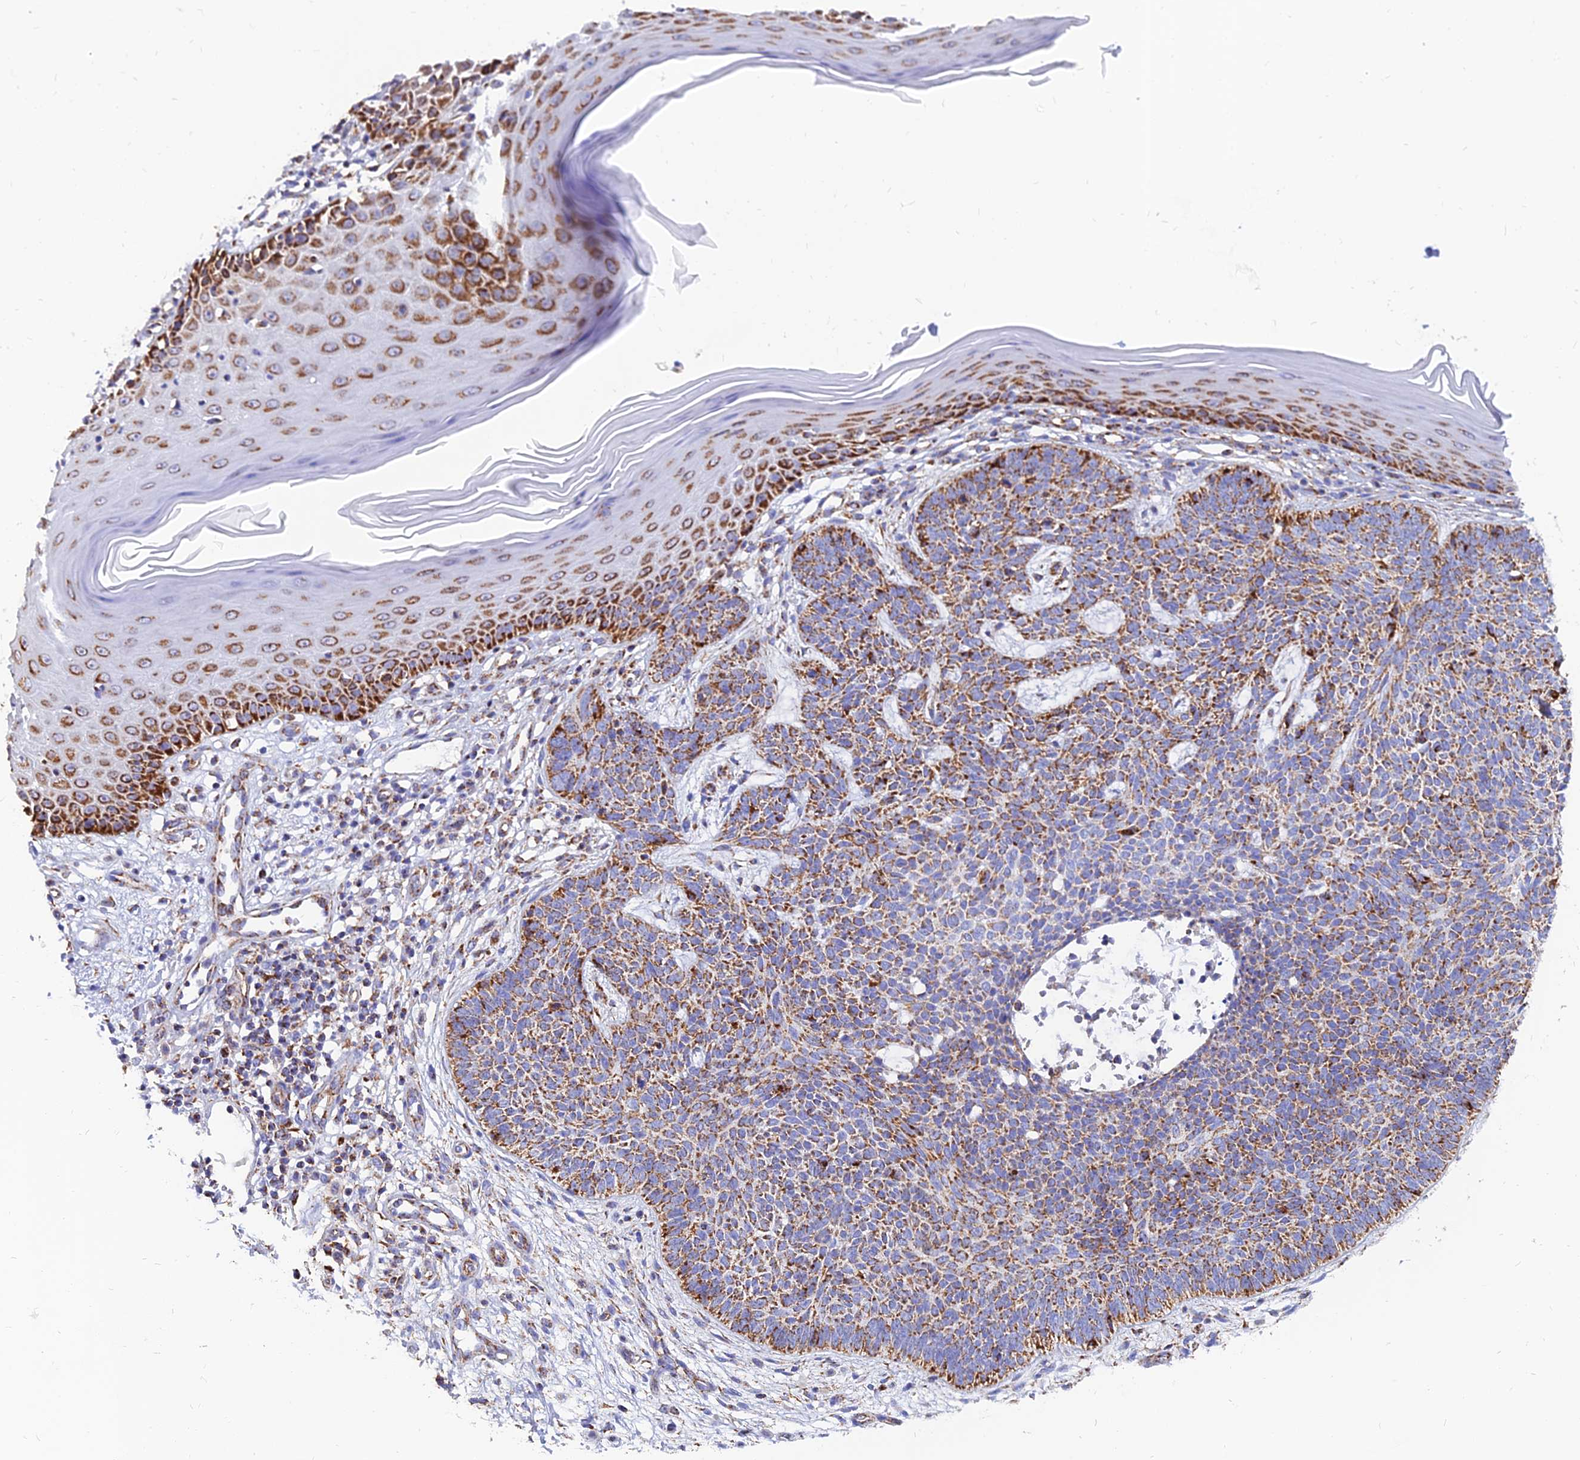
{"staining": {"intensity": "moderate", "quantity": ">75%", "location": "cytoplasmic/membranous"}, "tissue": "skin cancer", "cell_type": "Tumor cells", "image_type": "cancer", "snomed": [{"axis": "morphology", "description": "Basal cell carcinoma"}, {"axis": "topography", "description": "Skin"}], "caption": "The immunohistochemical stain highlights moderate cytoplasmic/membranous staining in tumor cells of skin basal cell carcinoma tissue.", "gene": "NDUFB6", "patient": {"sex": "female", "age": 66}}